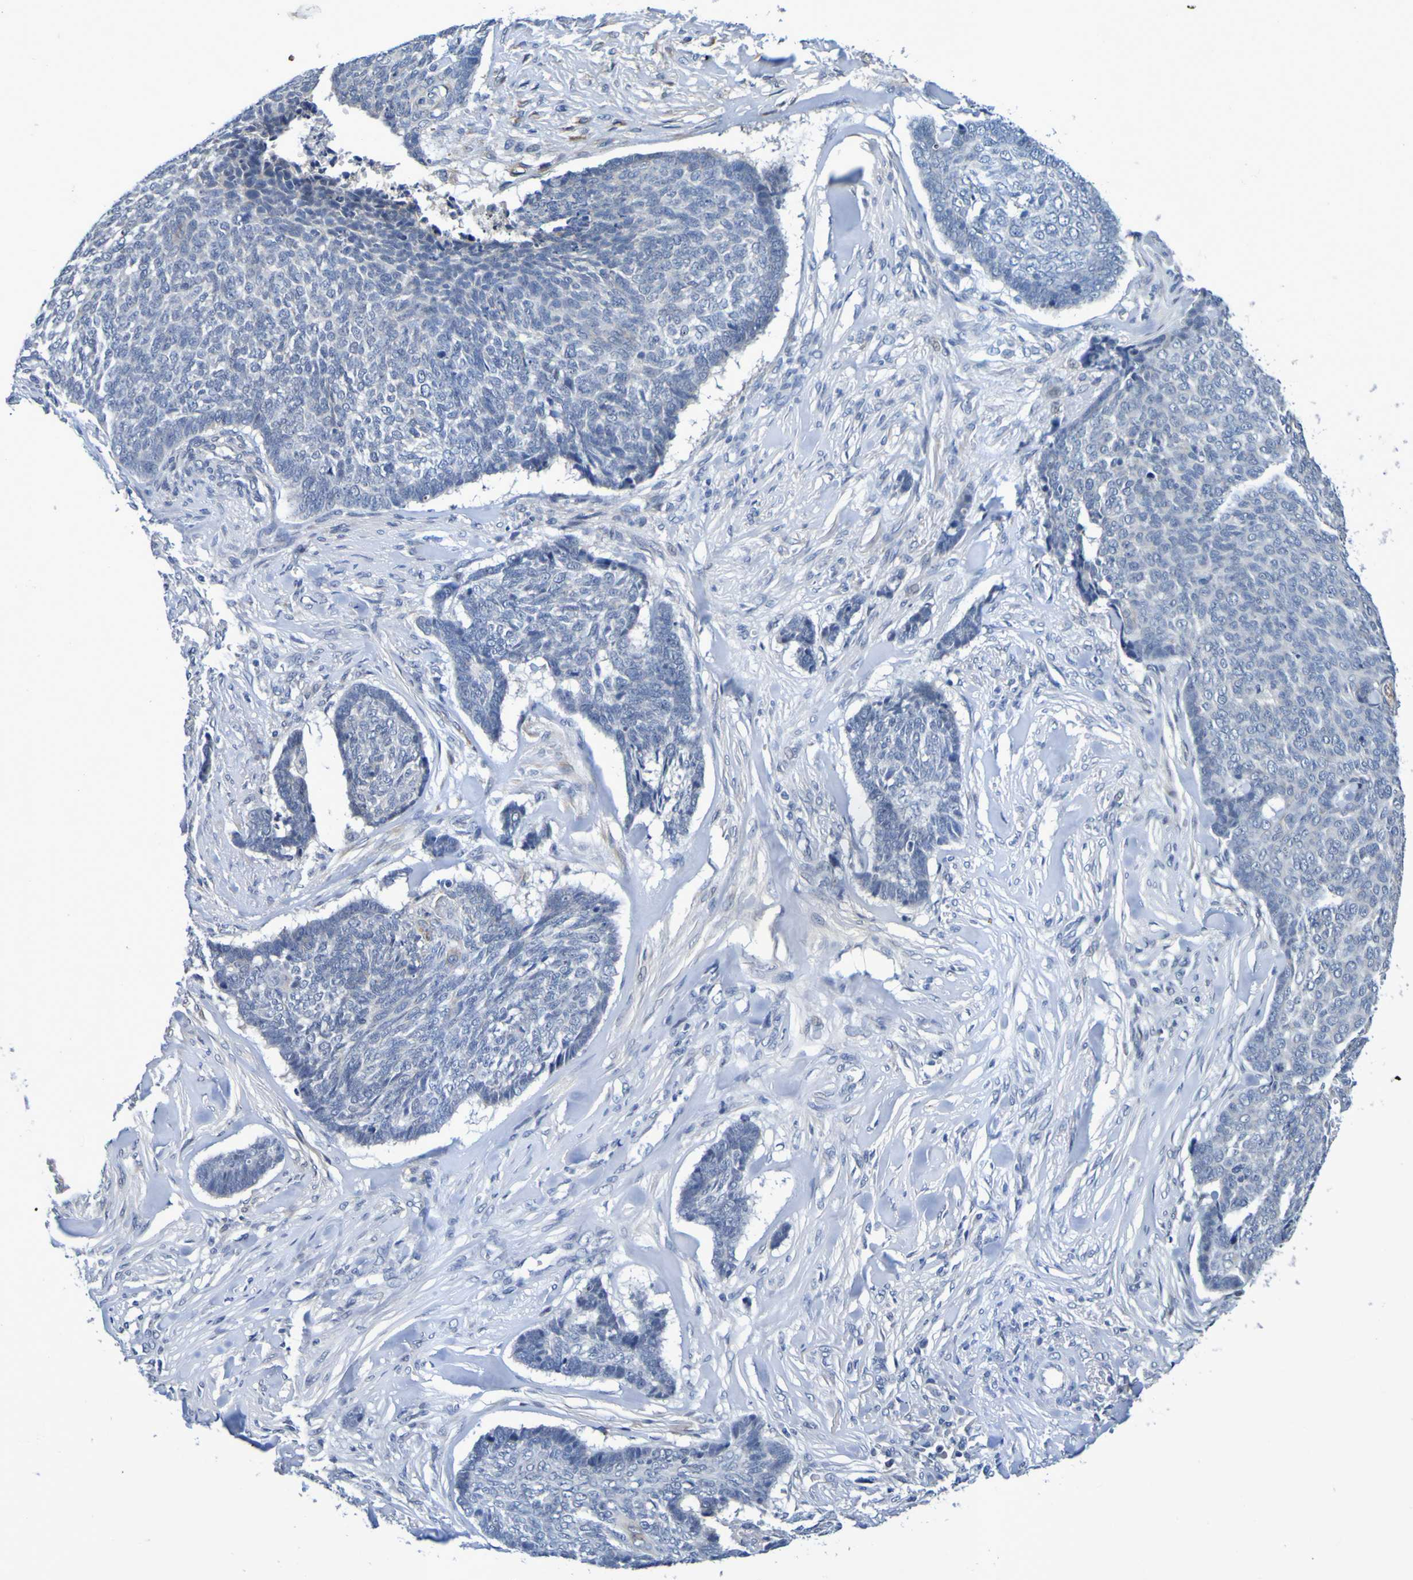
{"staining": {"intensity": "negative", "quantity": "none", "location": "none"}, "tissue": "skin cancer", "cell_type": "Tumor cells", "image_type": "cancer", "snomed": [{"axis": "morphology", "description": "Basal cell carcinoma"}, {"axis": "topography", "description": "Skin"}], "caption": "Protein analysis of skin cancer (basal cell carcinoma) exhibits no significant positivity in tumor cells.", "gene": "VMA21", "patient": {"sex": "male", "age": 84}}